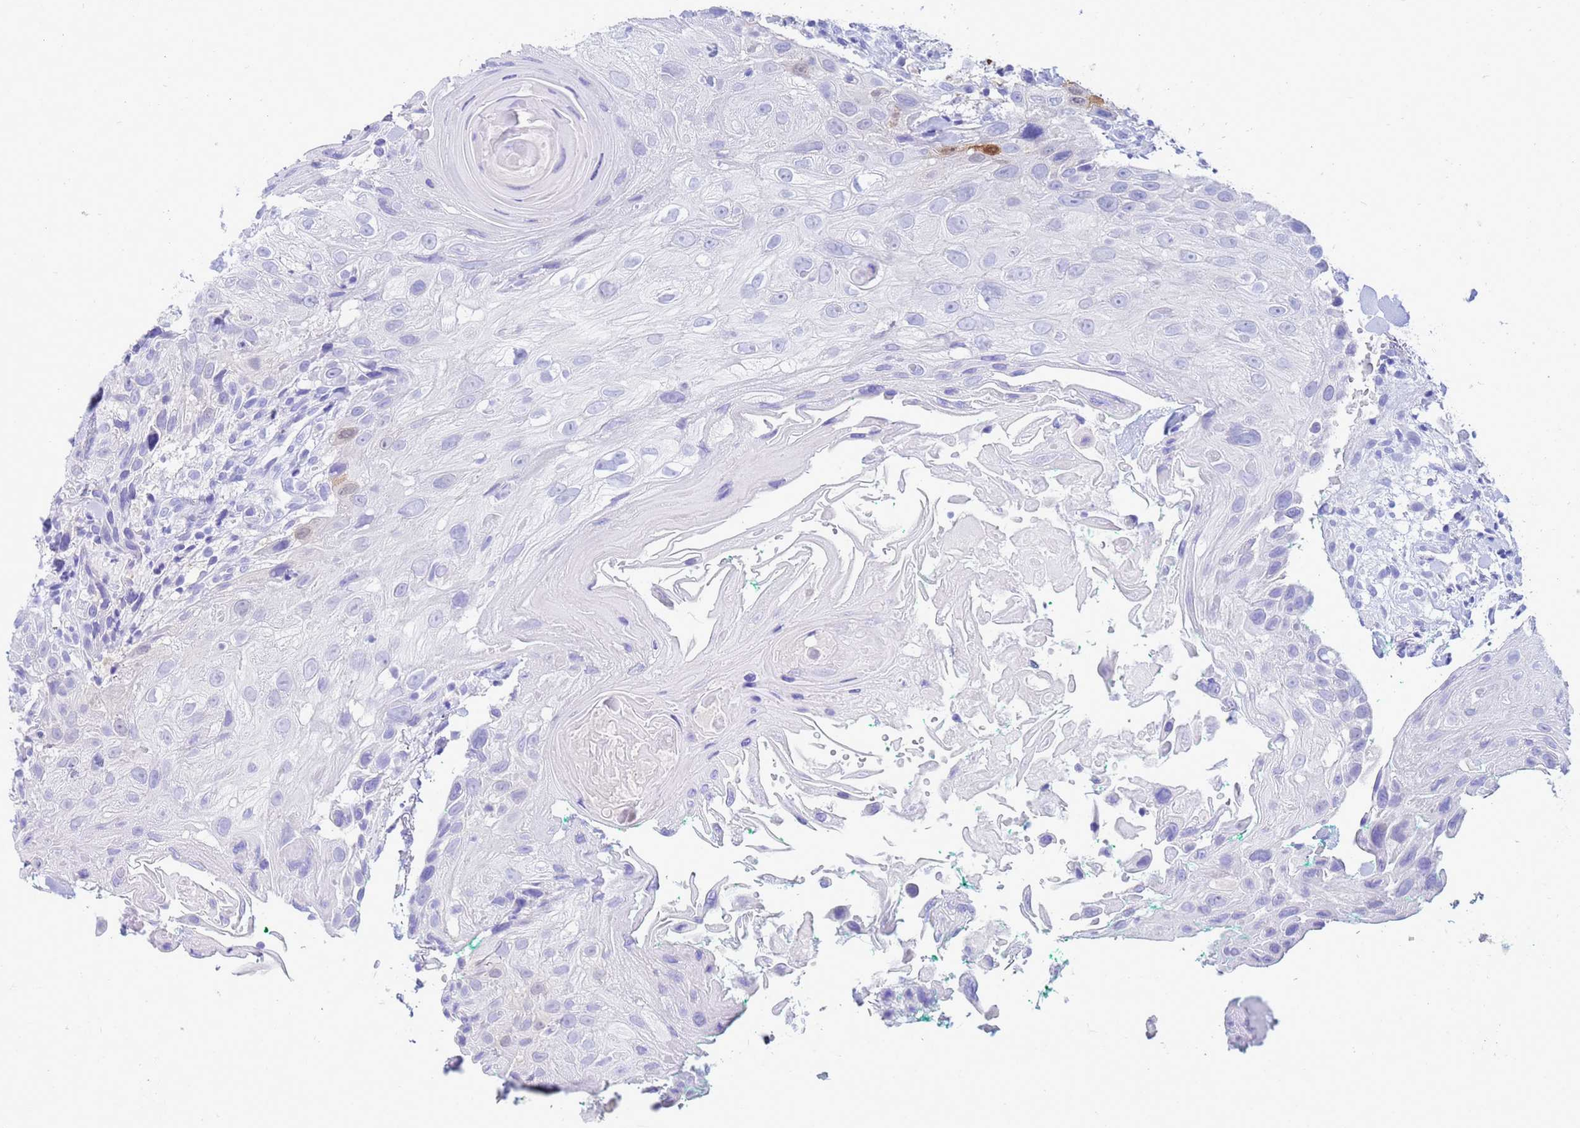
{"staining": {"intensity": "negative", "quantity": "none", "location": "none"}, "tissue": "head and neck cancer", "cell_type": "Tumor cells", "image_type": "cancer", "snomed": [{"axis": "morphology", "description": "Squamous cell carcinoma, NOS"}, {"axis": "topography", "description": "Head-Neck"}], "caption": "Photomicrograph shows no protein positivity in tumor cells of head and neck squamous cell carcinoma tissue.", "gene": "AKR1C2", "patient": {"sex": "male", "age": 81}}